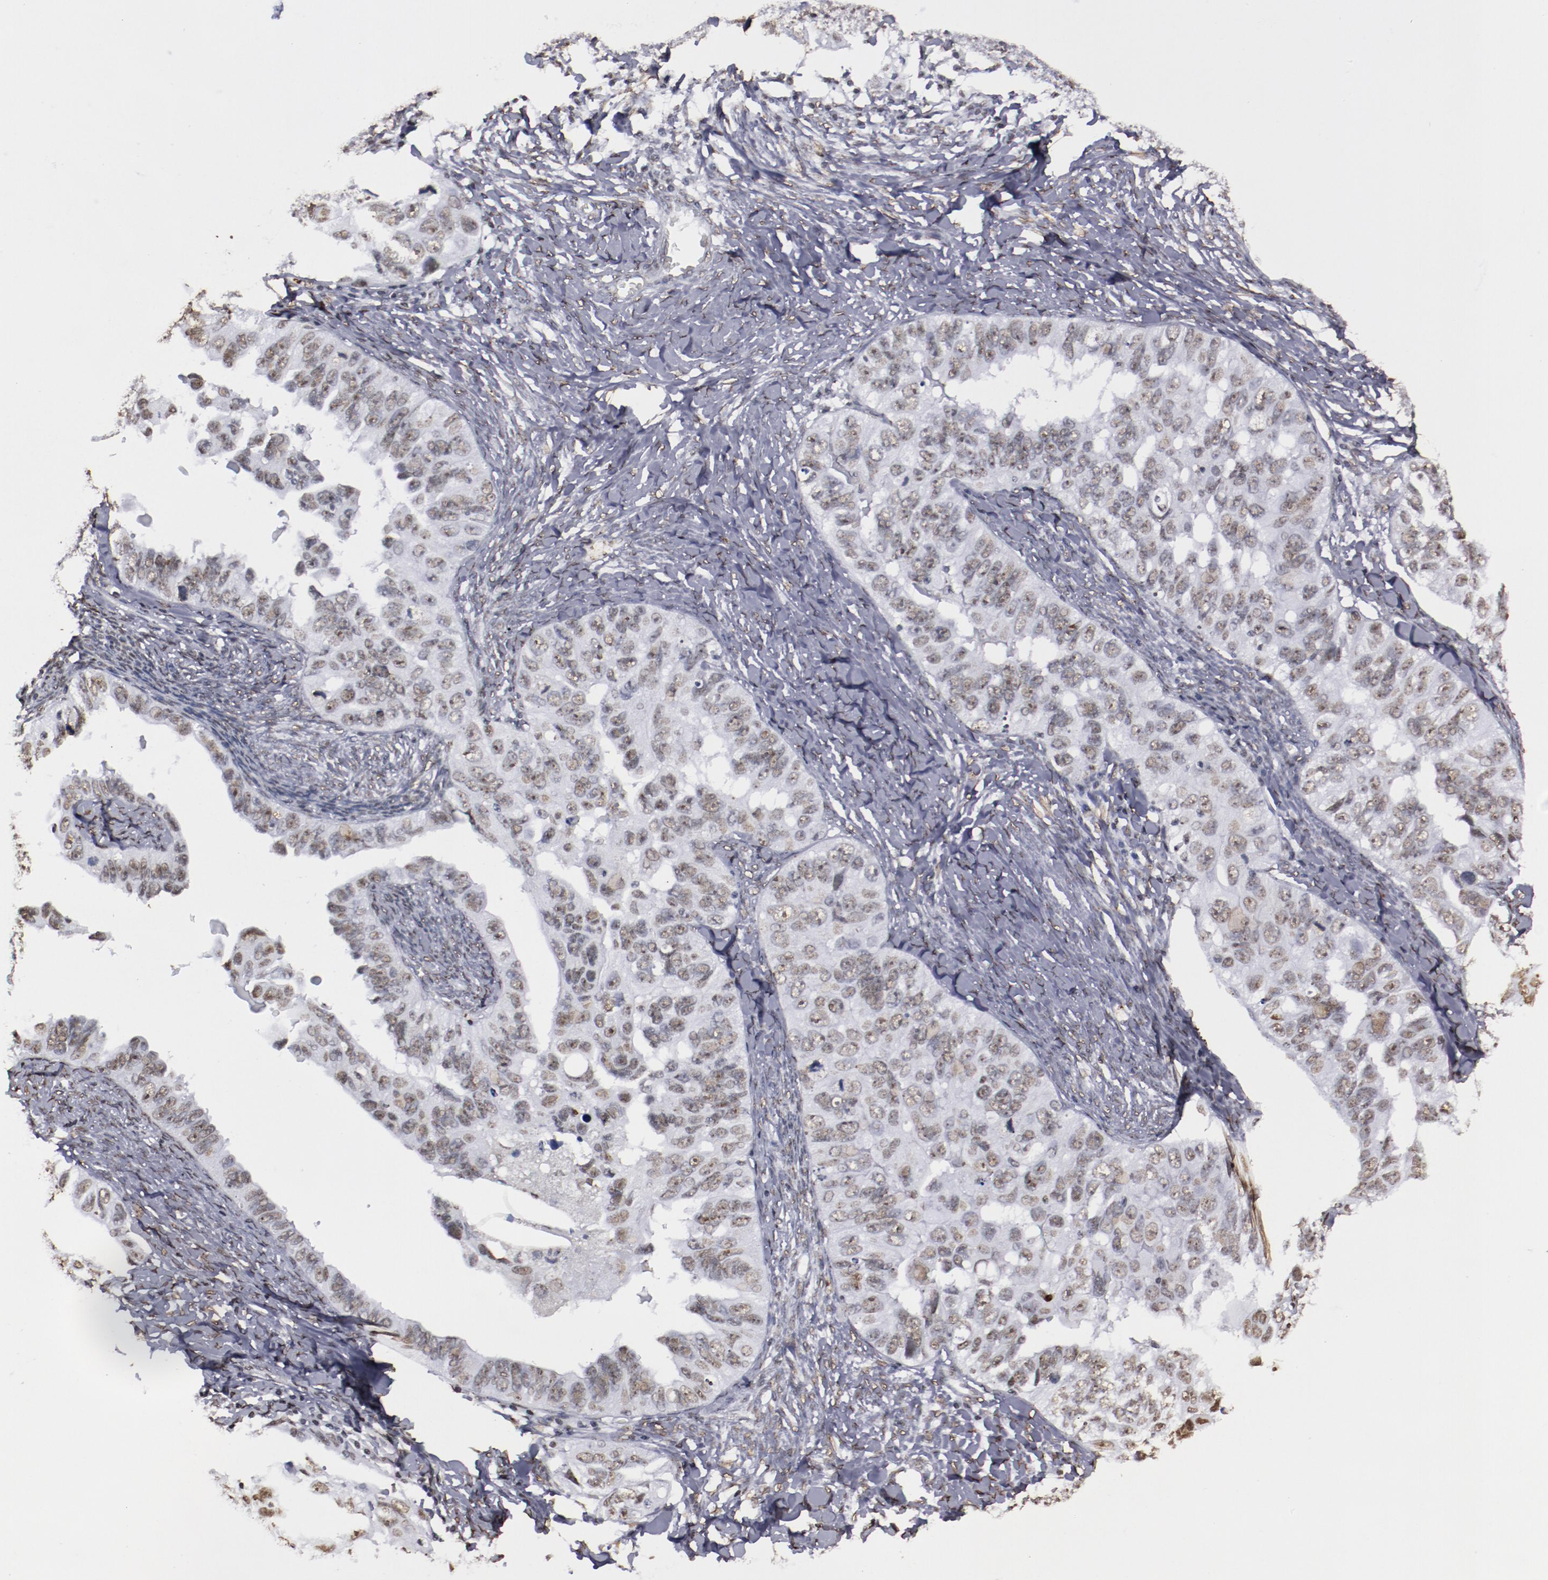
{"staining": {"intensity": "weak", "quantity": ">75%", "location": "nuclear"}, "tissue": "ovarian cancer", "cell_type": "Tumor cells", "image_type": "cancer", "snomed": [{"axis": "morphology", "description": "Cystadenocarcinoma, serous, NOS"}, {"axis": "topography", "description": "Ovary"}], "caption": "The histopathology image exhibits staining of ovarian serous cystadenocarcinoma, revealing weak nuclear protein staining (brown color) within tumor cells. Immunohistochemistry (ihc) stains the protein in brown and the nuclei are stained blue.", "gene": "HNRNPA2B1", "patient": {"sex": "female", "age": 82}}